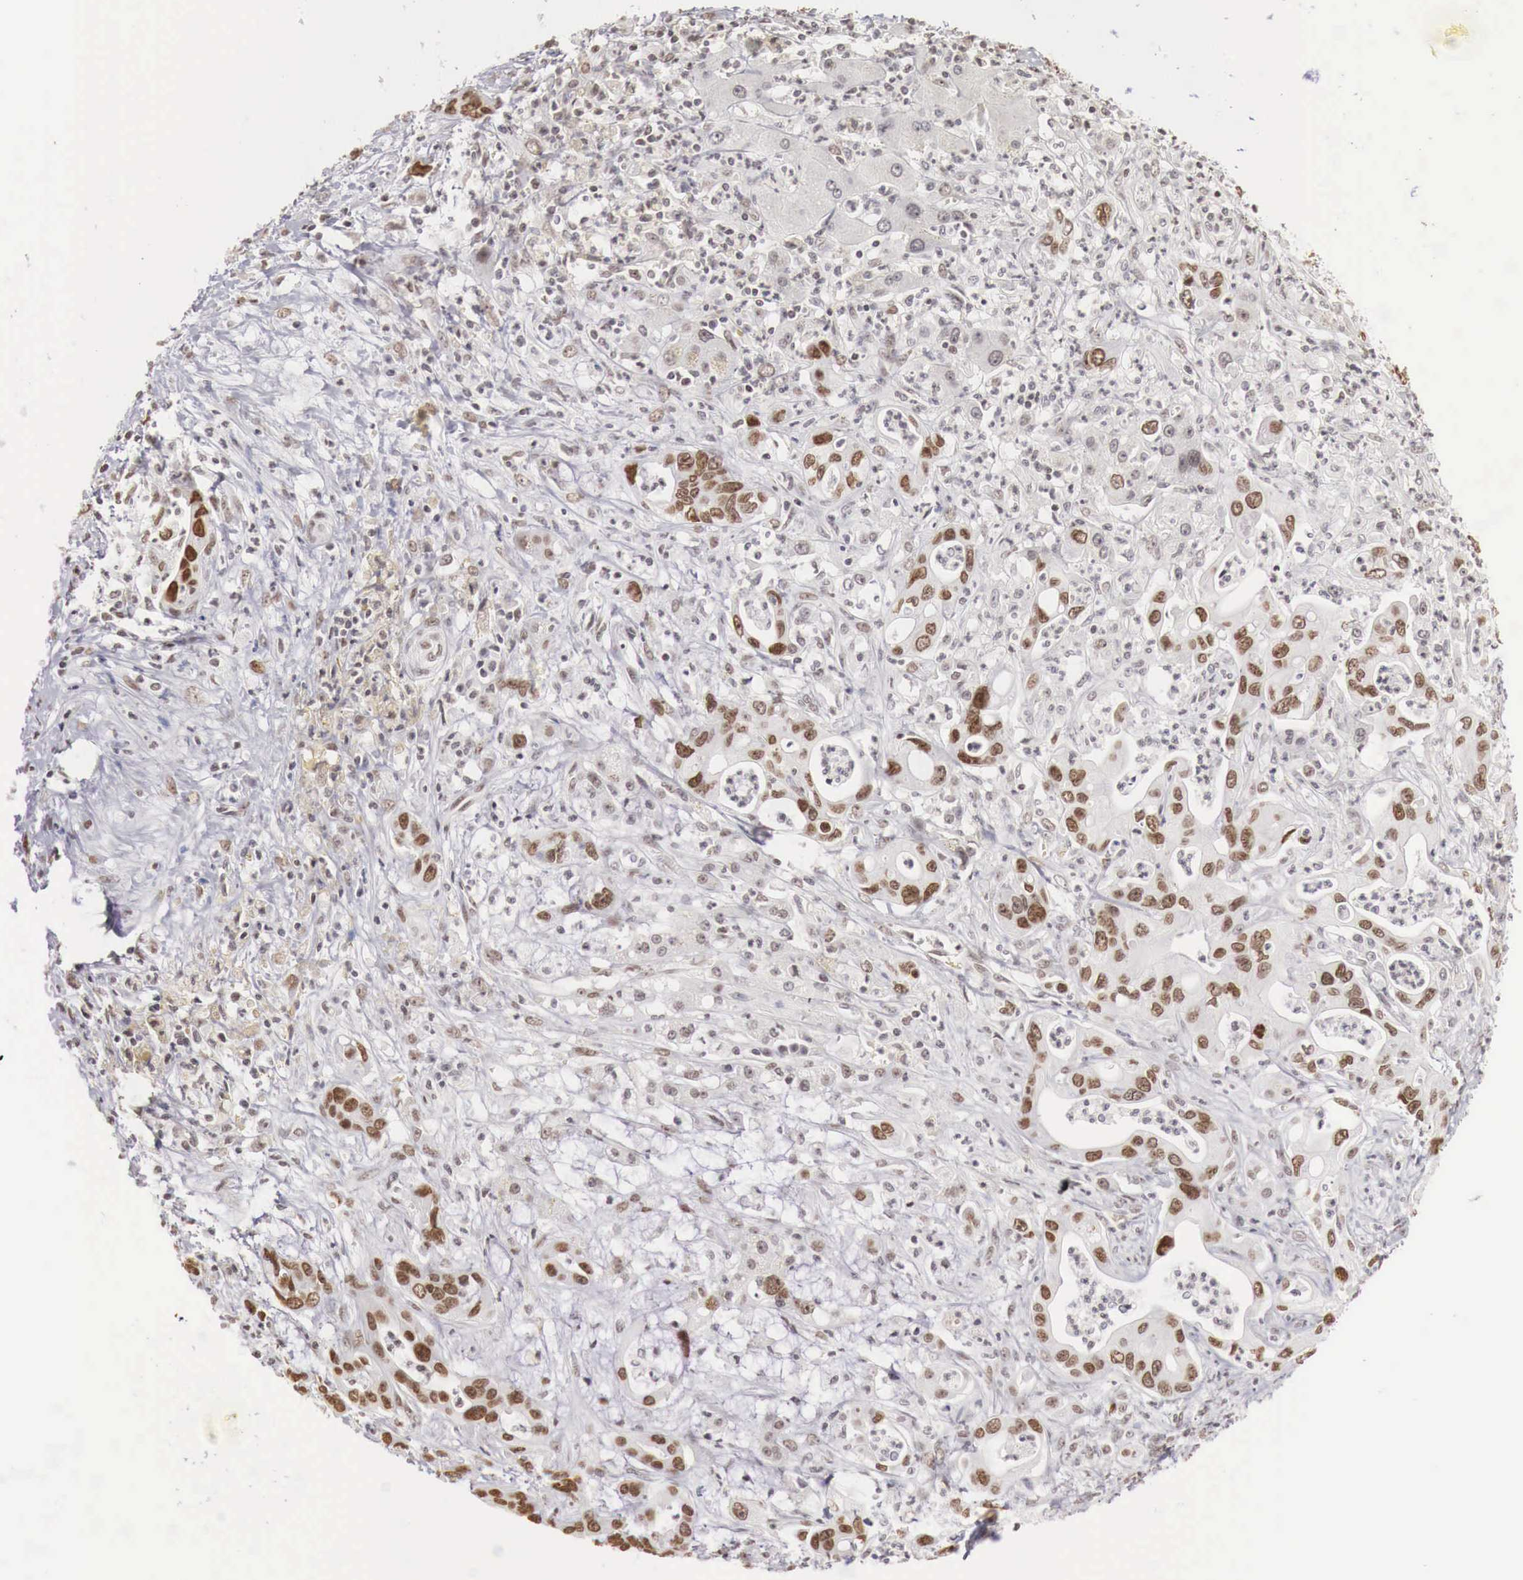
{"staining": {"intensity": "moderate", "quantity": "25%-75%", "location": "nuclear"}, "tissue": "liver cancer", "cell_type": "Tumor cells", "image_type": "cancer", "snomed": [{"axis": "morphology", "description": "Cholangiocarcinoma"}, {"axis": "topography", "description": "Liver"}], "caption": "This photomicrograph displays liver cancer stained with IHC to label a protein in brown. The nuclear of tumor cells show moderate positivity for the protein. Nuclei are counter-stained blue.", "gene": "PHF14", "patient": {"sex": "female", "age": 65}}